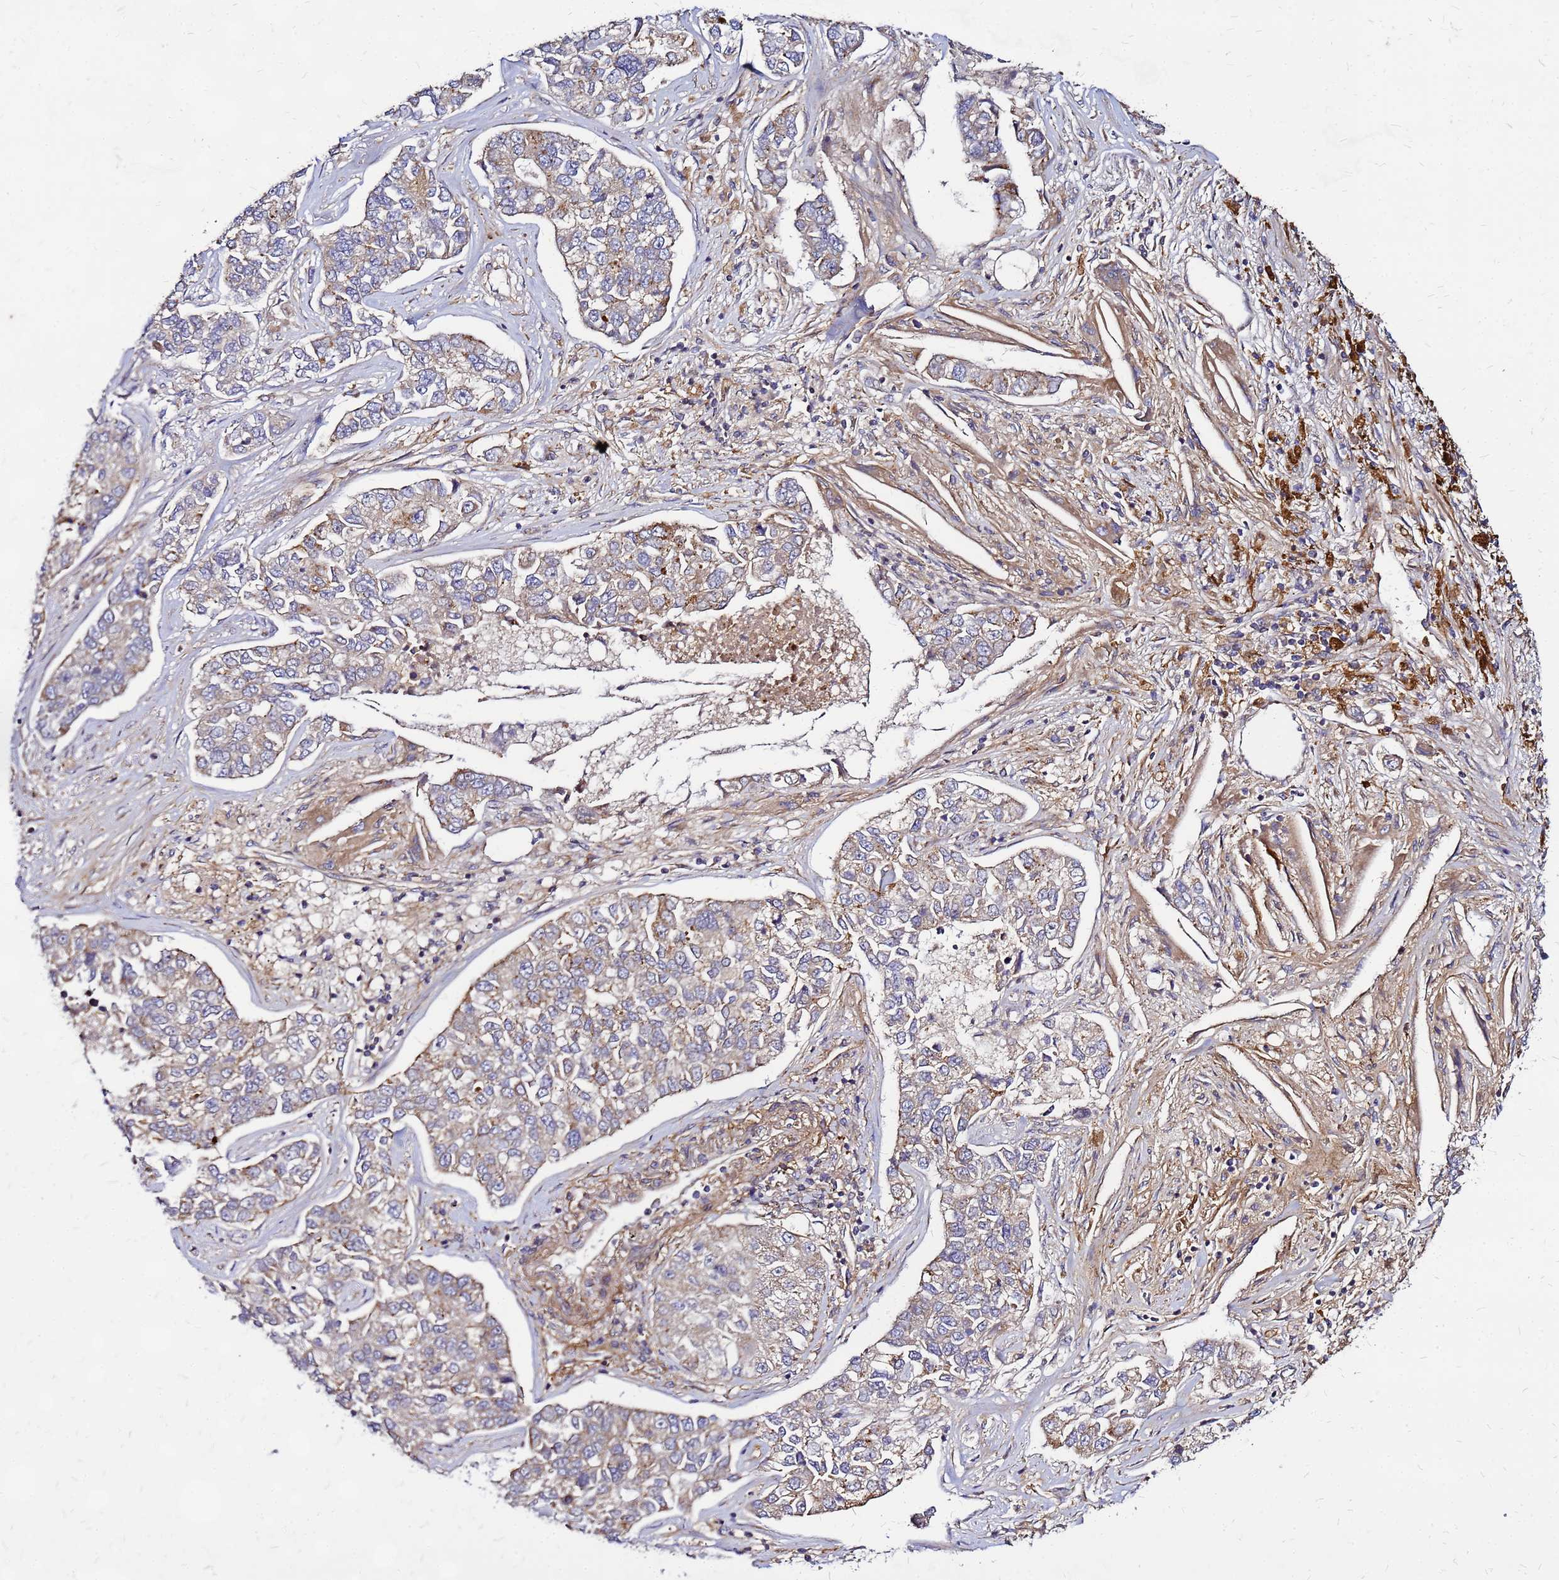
{"staining": {"intensity": "weak", "quantity": ">75%", "location": "cytoplasmic/membranous"}, "tissue": "lung cancer", "cell_type": "Tumor cells", "image_type": "cancer", "snomed": [{"axis": "morphology", "description": "Adenocarcinoma, NOS"}, {"axis": "topography", "description": "Lung"}], "caption": "A histopathology image of lung cancer stained for a protein shows weak cytoplasmic/membranous brown staining in tumor cells. (brown staining indicates protein expression, while blue staining denotes nuclei).", "gene": "CYBC1", "patient": {"sex": "male", "age": 49}}